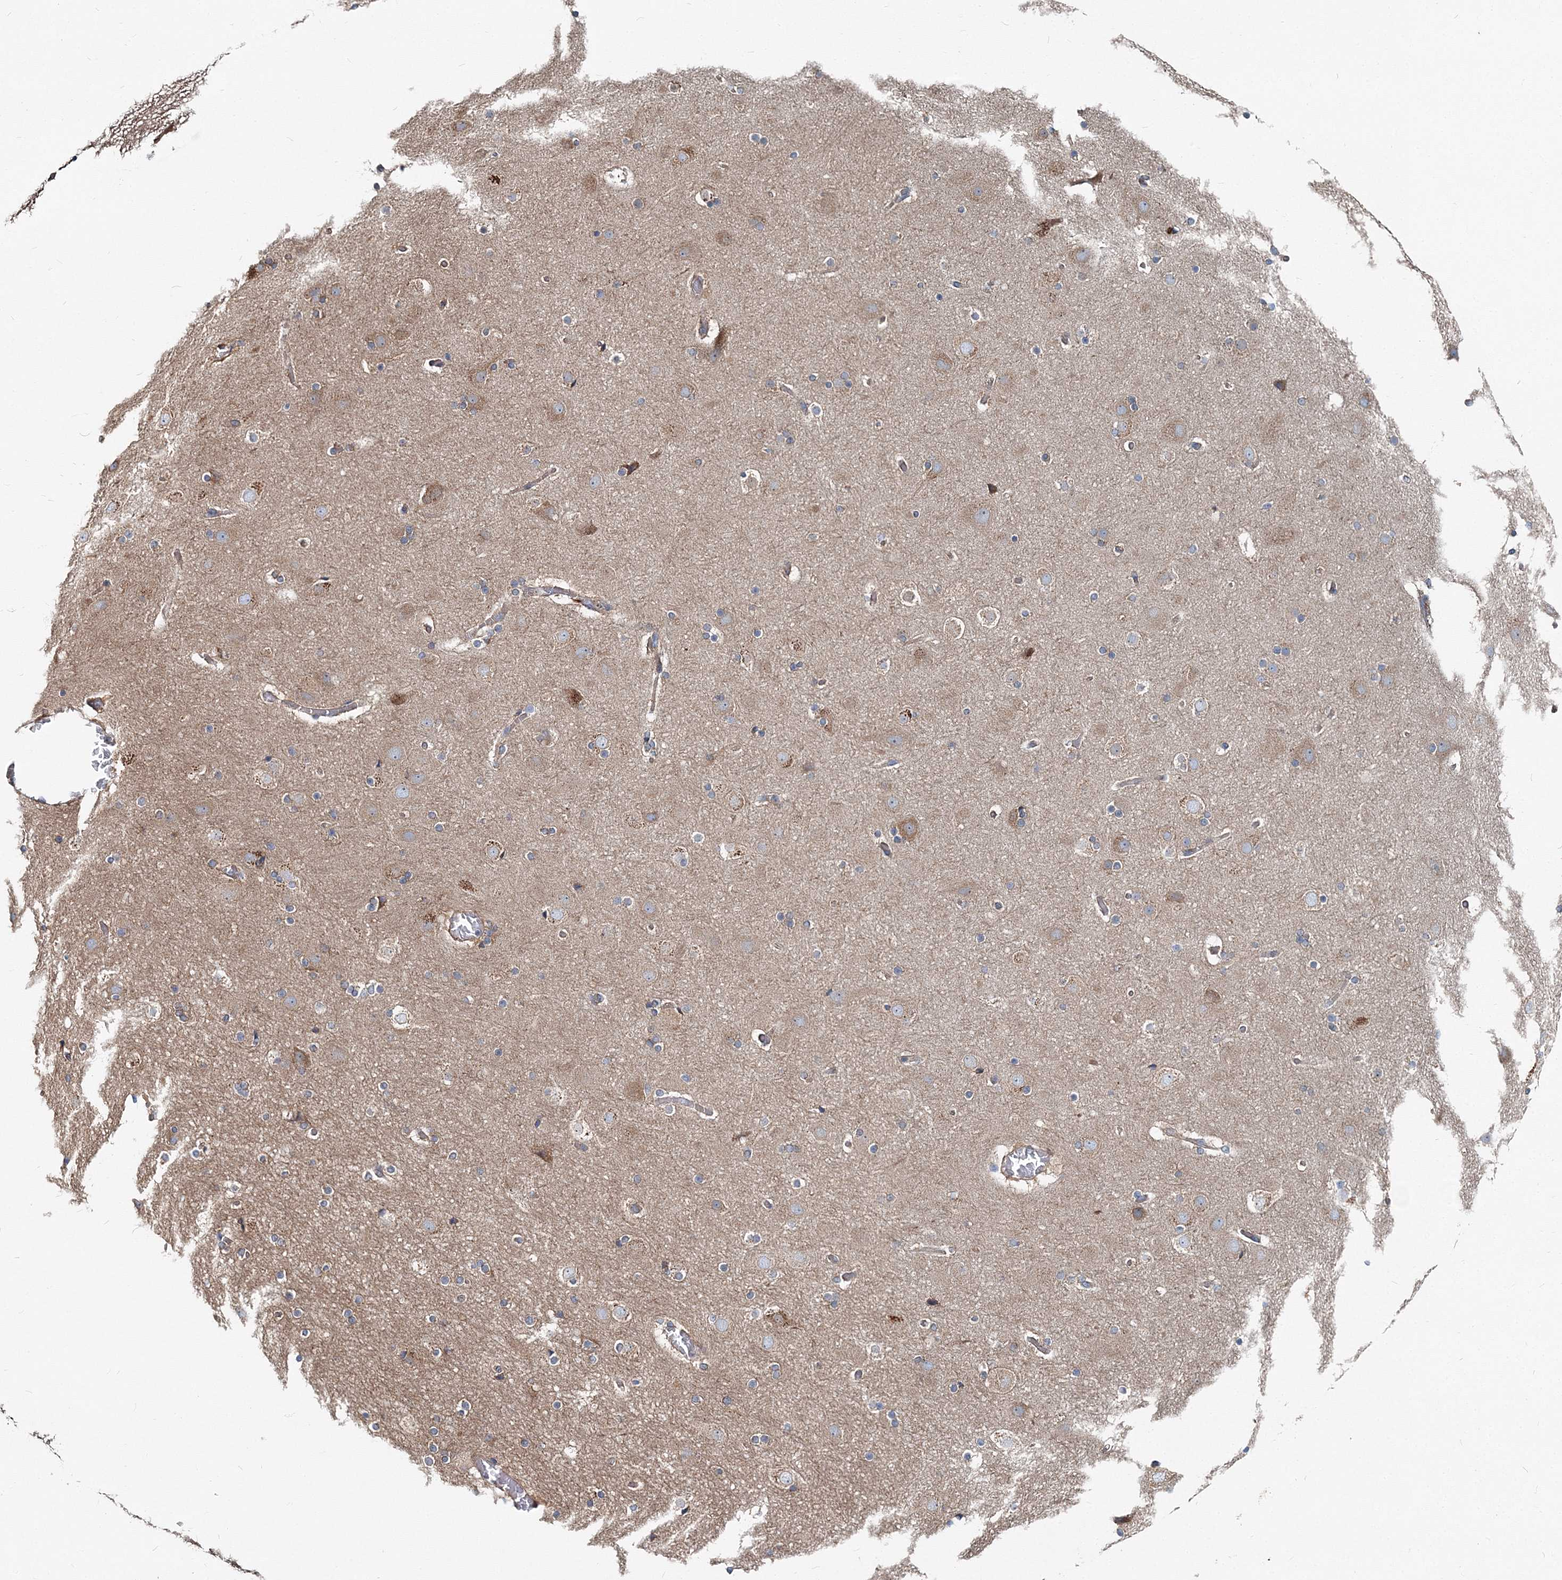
{"staining": {"intensity": "negative", "quantity": "none", "location": "none"}, "tissue": "cerebral cortex", "cell_type": "Endothelial cells", "image_type": "normal", "snomed": [{"axis": "morphology", "description": "Normal tissue, NOS"}, {"axis": "topography", "description": "Cerebral cortex"}], "caption": "This photomicrograph is of normal cerebral cortex stained with immunohistochemistry to label a protein in brown with the nuclei are counter-stained blue. There is no positivity in endothelial cells.", "gene": "MPHOSPH9", "patient": {"sex": "male", "age": 57}}